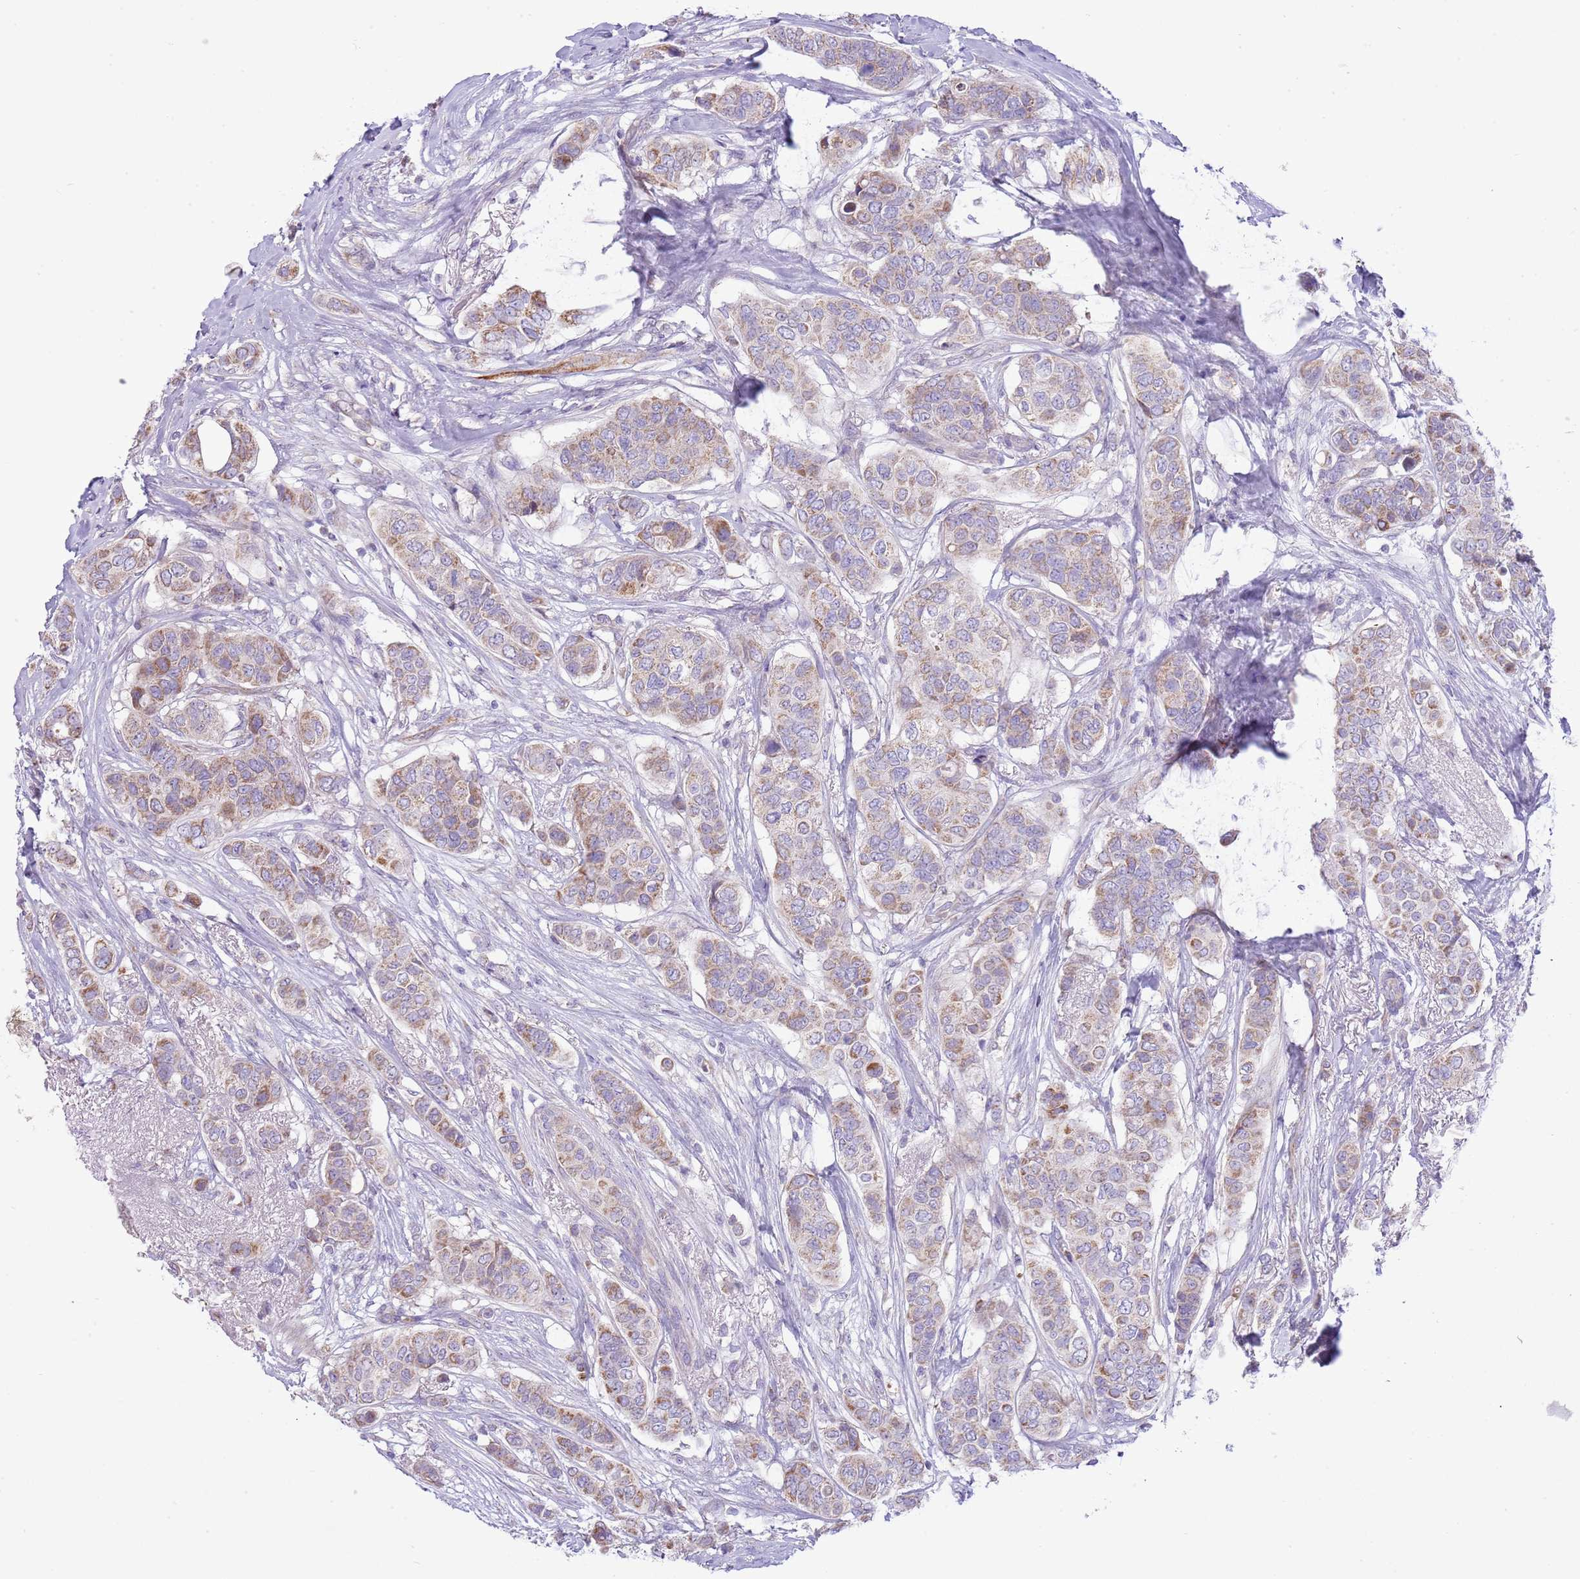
{"staining": {"intensity": "moderate", "quantity": "25%-75%", "location": "cytoplasmic/membranous"}, "tissue": "breast cancer", "cell_type": "Tumor cells", "image_type": "cancer", "snomed": [{"axis": "morphology", "description": "Lobular carcinoma"}, {"axis": "topography", "description": "Breast"}], "caption": "Breast cancer stained with a protein marker shows moderate staining in tumor cells.", "gene": "OAZ2", "patient": {"sex": "female", "age": 51}}